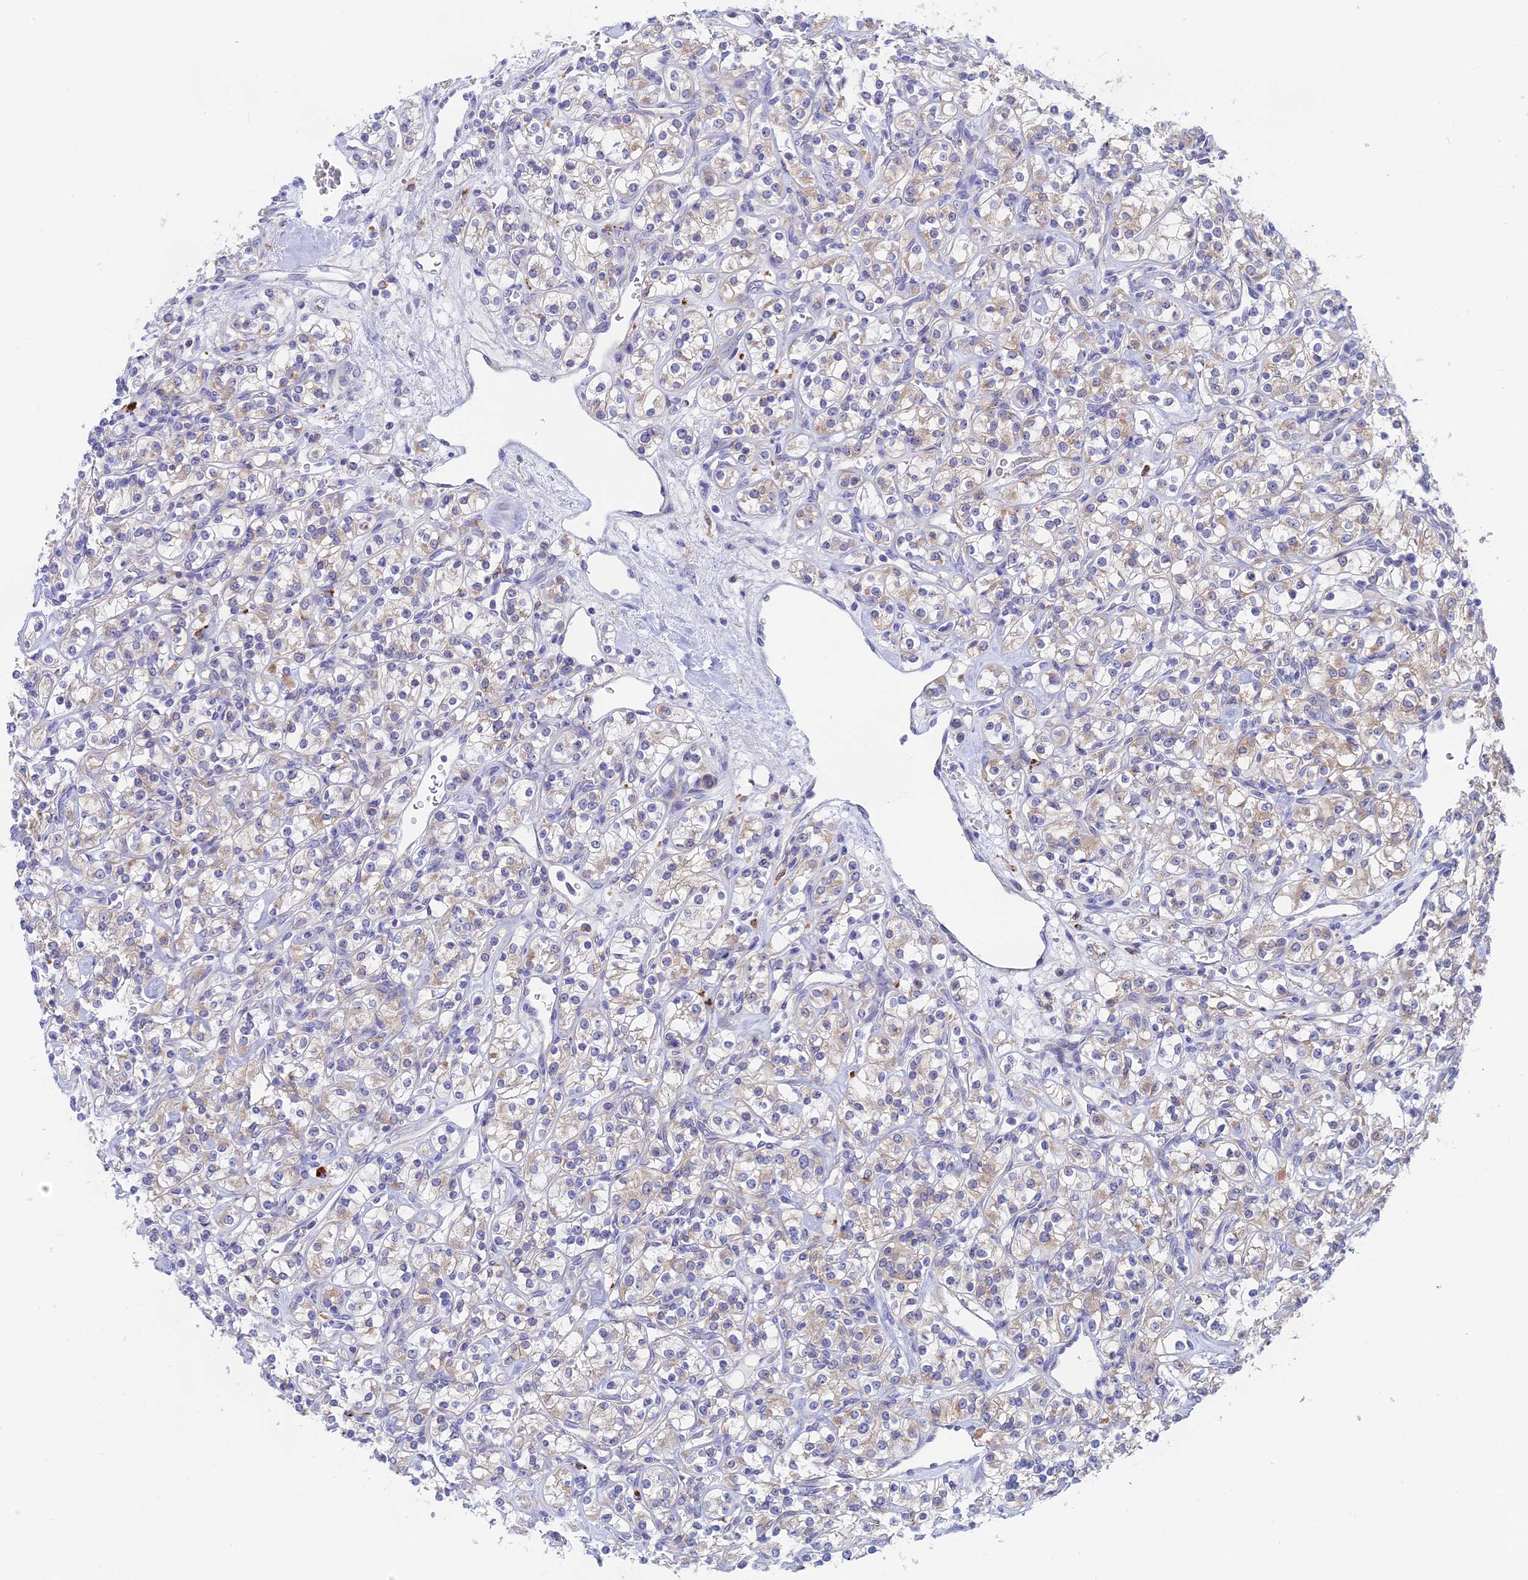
{"staining": {"intensity": "weak", "quantity": "25%-75%", "location": "cytoplasmic/membranous"}, "tissue": "renal cancer", "cell_type": "Tumor cells", "image_type": "cancer", "snomed": [{"axis": "morphology", "description": "Adenocarcinoma, NOS"}, {"axis": "topography", "description": "Kidney"}], "caption": "An image of human adenocarcinoma (renal) stained for a protein displays weak cytoplasmic/membranous brown staining in tumor cells.", "gene": "GLB1L", "patient": {"sex": "male", "age": 77}}